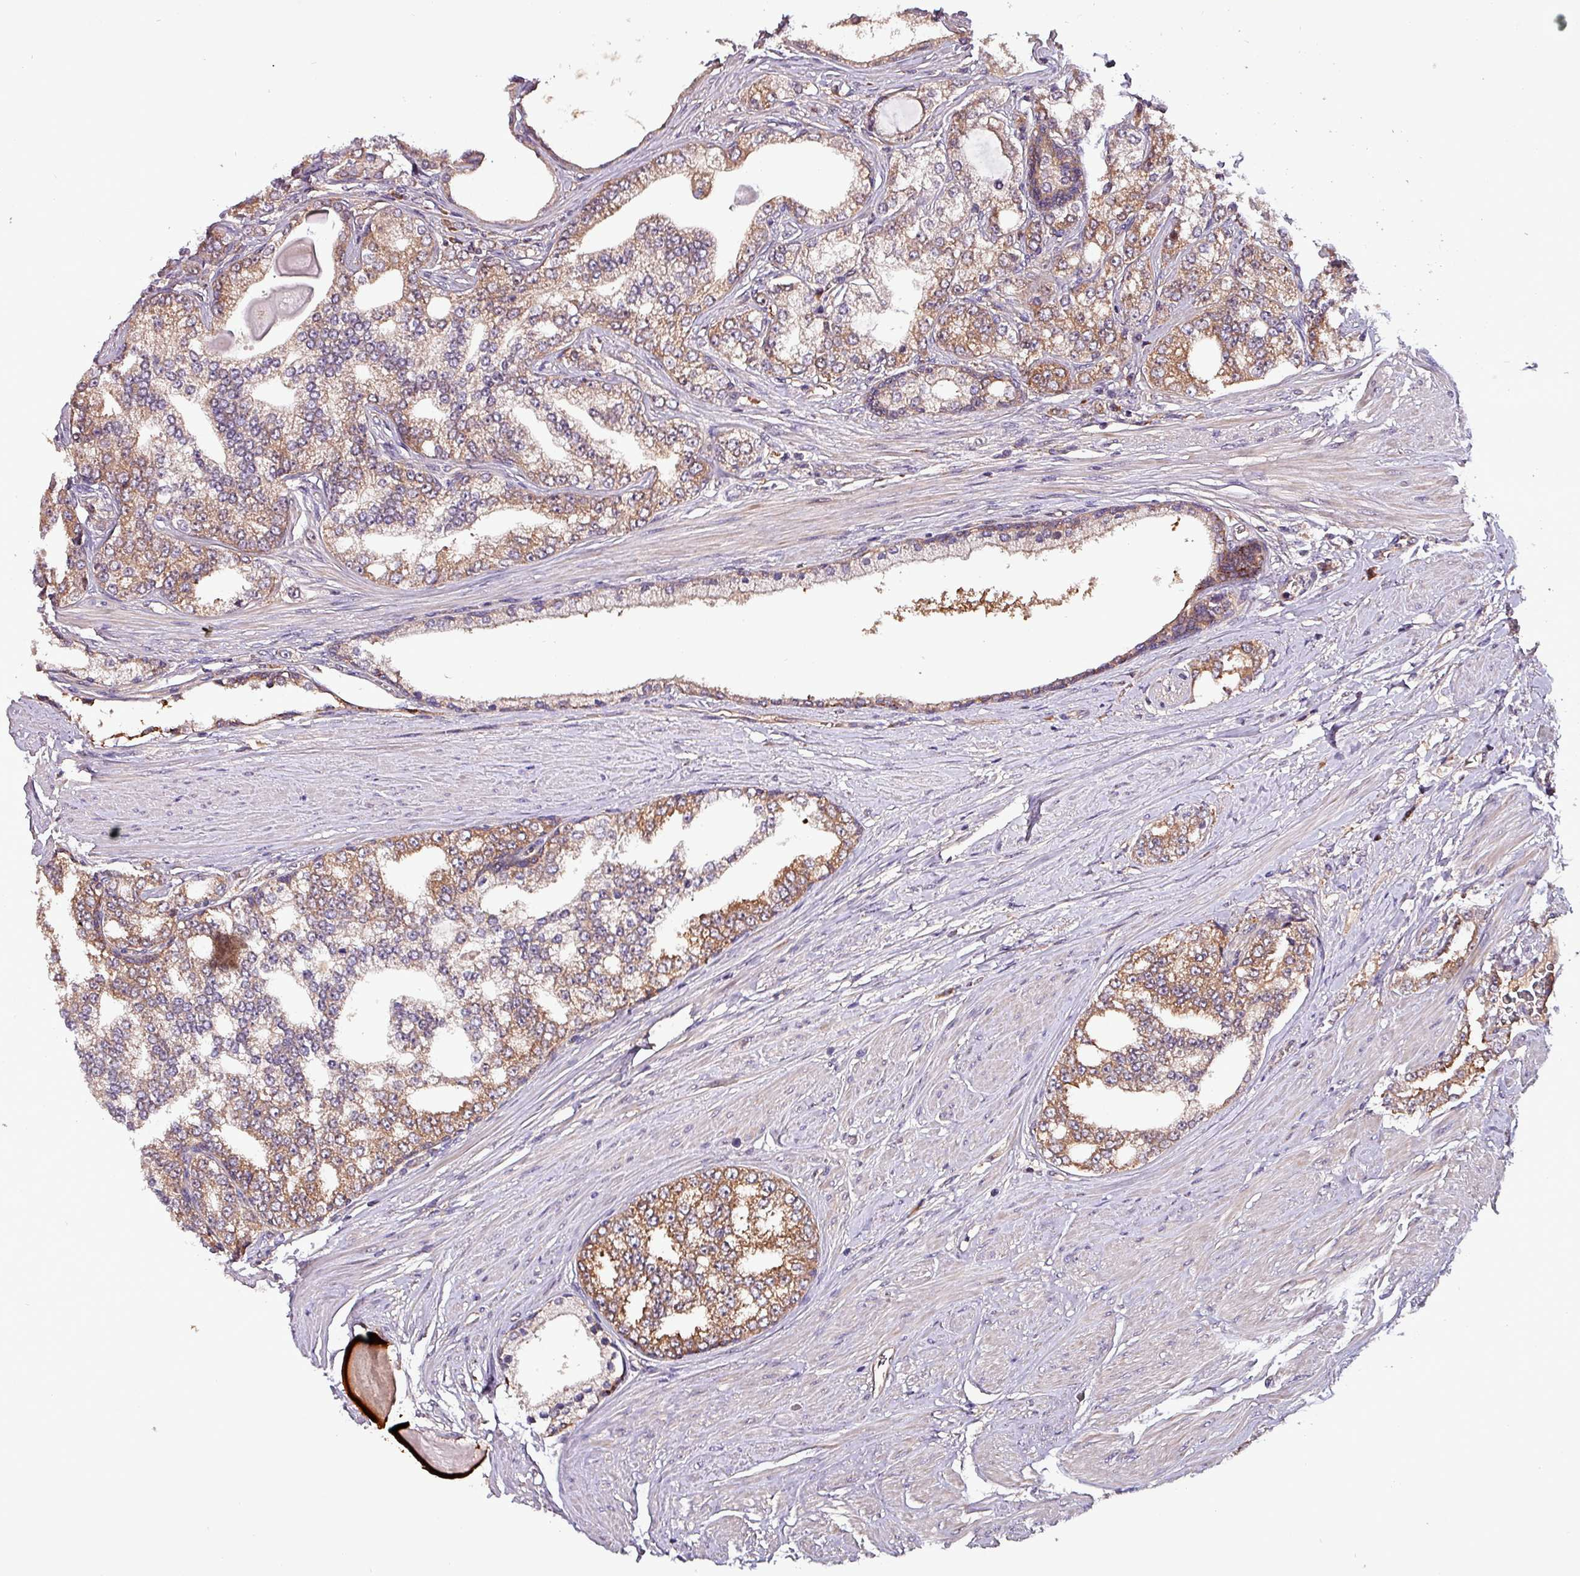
{"staining": {"intensity": "moderate", "quantity": "25%-75%", "location": "cytoplasmic/membranous"}, "tissue": "prostate cancer", "cell_type": "Tumor cells", "image_type": "cancer", "snomed": [{"axis": "morphology", "description": "Adenocarcinoma, High grade"}, {"axis": "topography", "description": "Prostate"}], "caption": "Prostate high-grade adenocarcinoma was stained to show a protein in brown. There is medium levels of moderate cytoplasmic/membranous positivity in about 25%-75% of tumor cells.", "gene": "PAFAH1B2", "patient": {"sex": "male", "age": 64}}